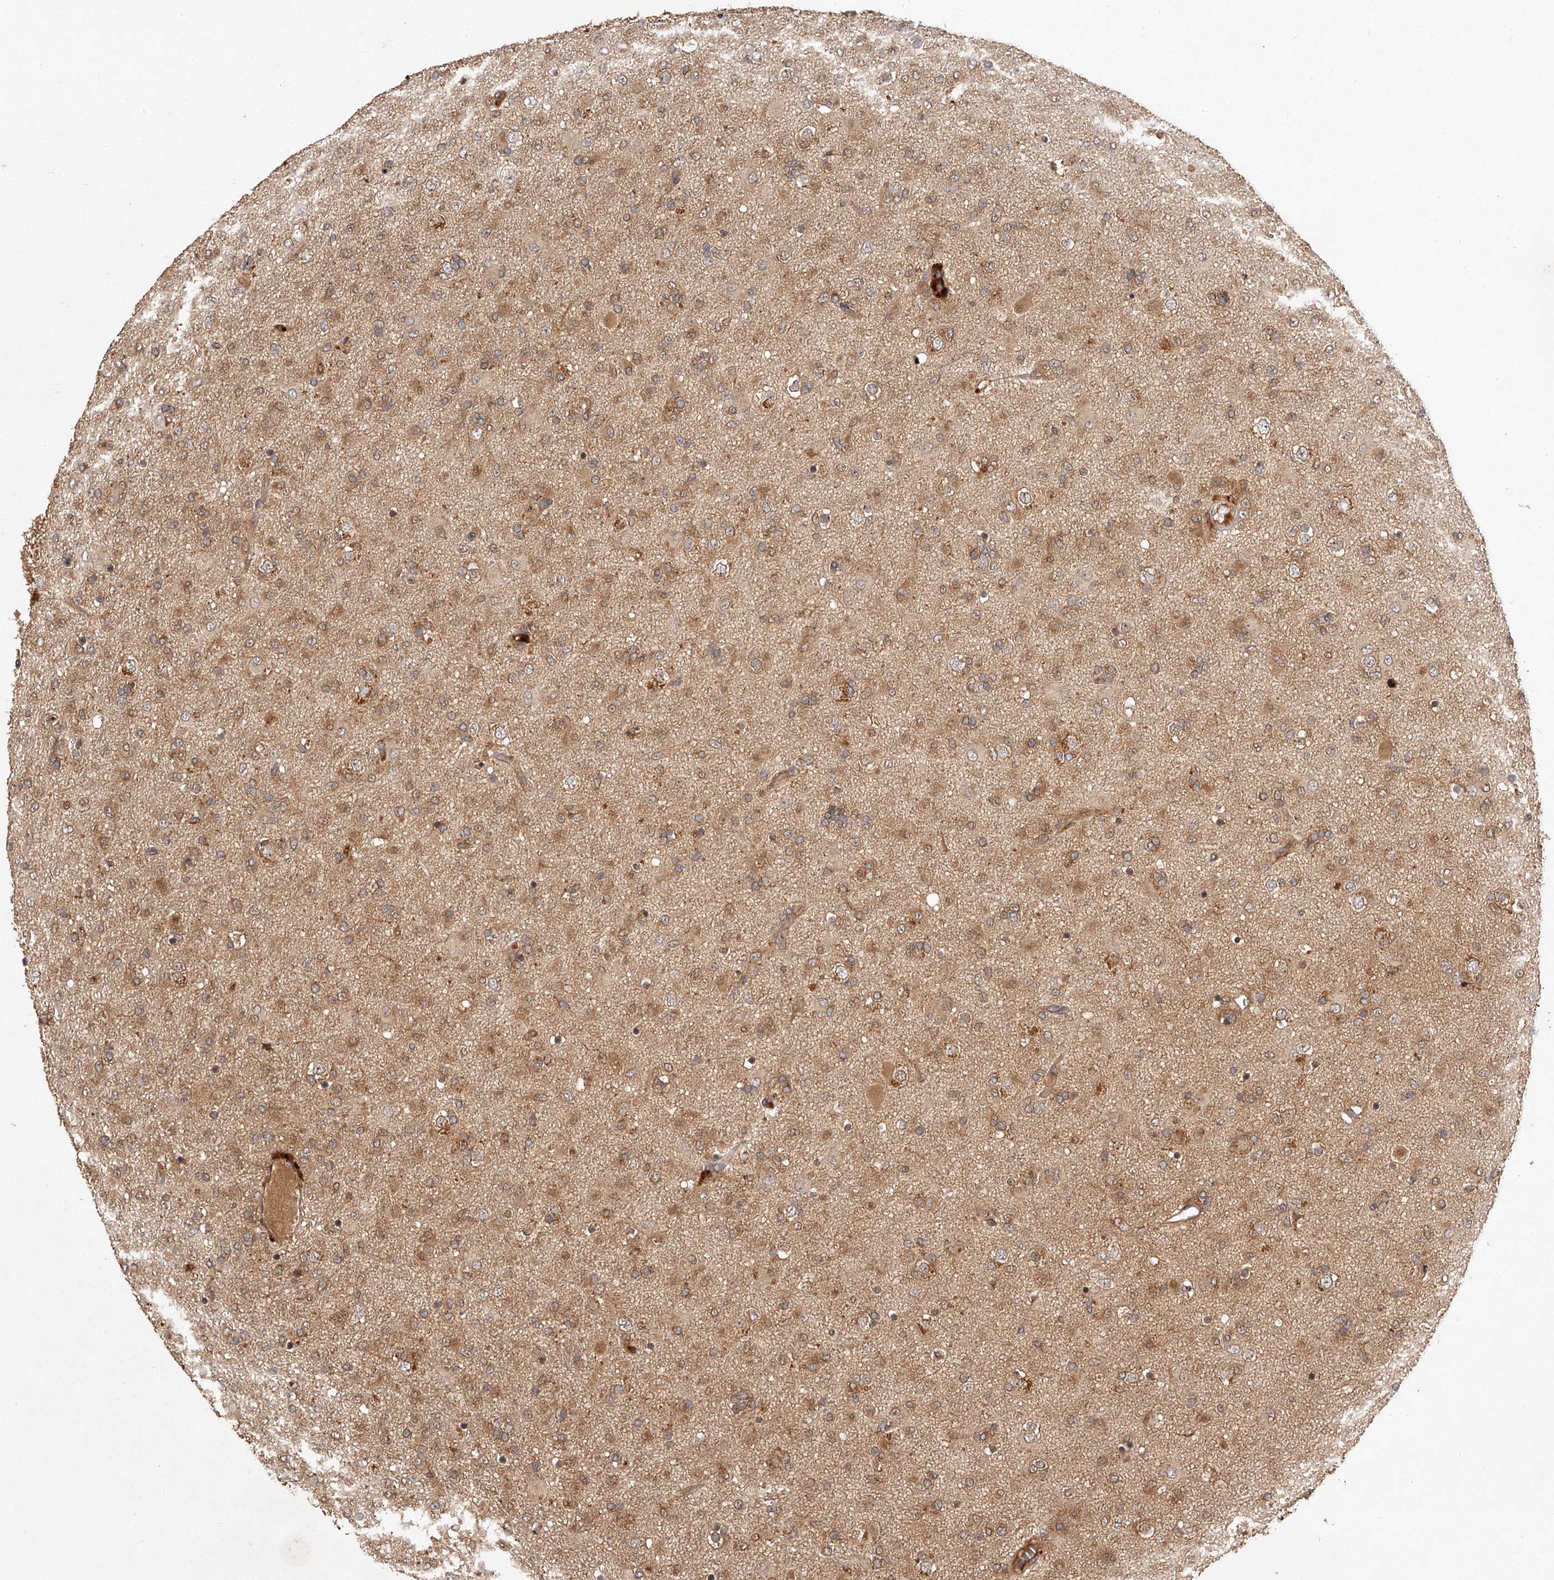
{"staining": {"intensity": "moderate", "quantity": ">75%", "location": "cytoplasmic/membranous"}, "tissue": "glioma", "cell_type": "Tumor cells", "image_type": "cancer", "snomed": [{"axis": "morphology", "description": "Glioma, malignant, Low grade"}, {"axis": "topography", "description": "Brain"}], "caption": "A micrograph of human low-grade glioma (malignant) stained for a protein demonstrates moderate cytoplasmic/membranous brown staining in tumor cells.", "gene": "CRYZL1", "patient": {"sex": "male", "age": 65}}